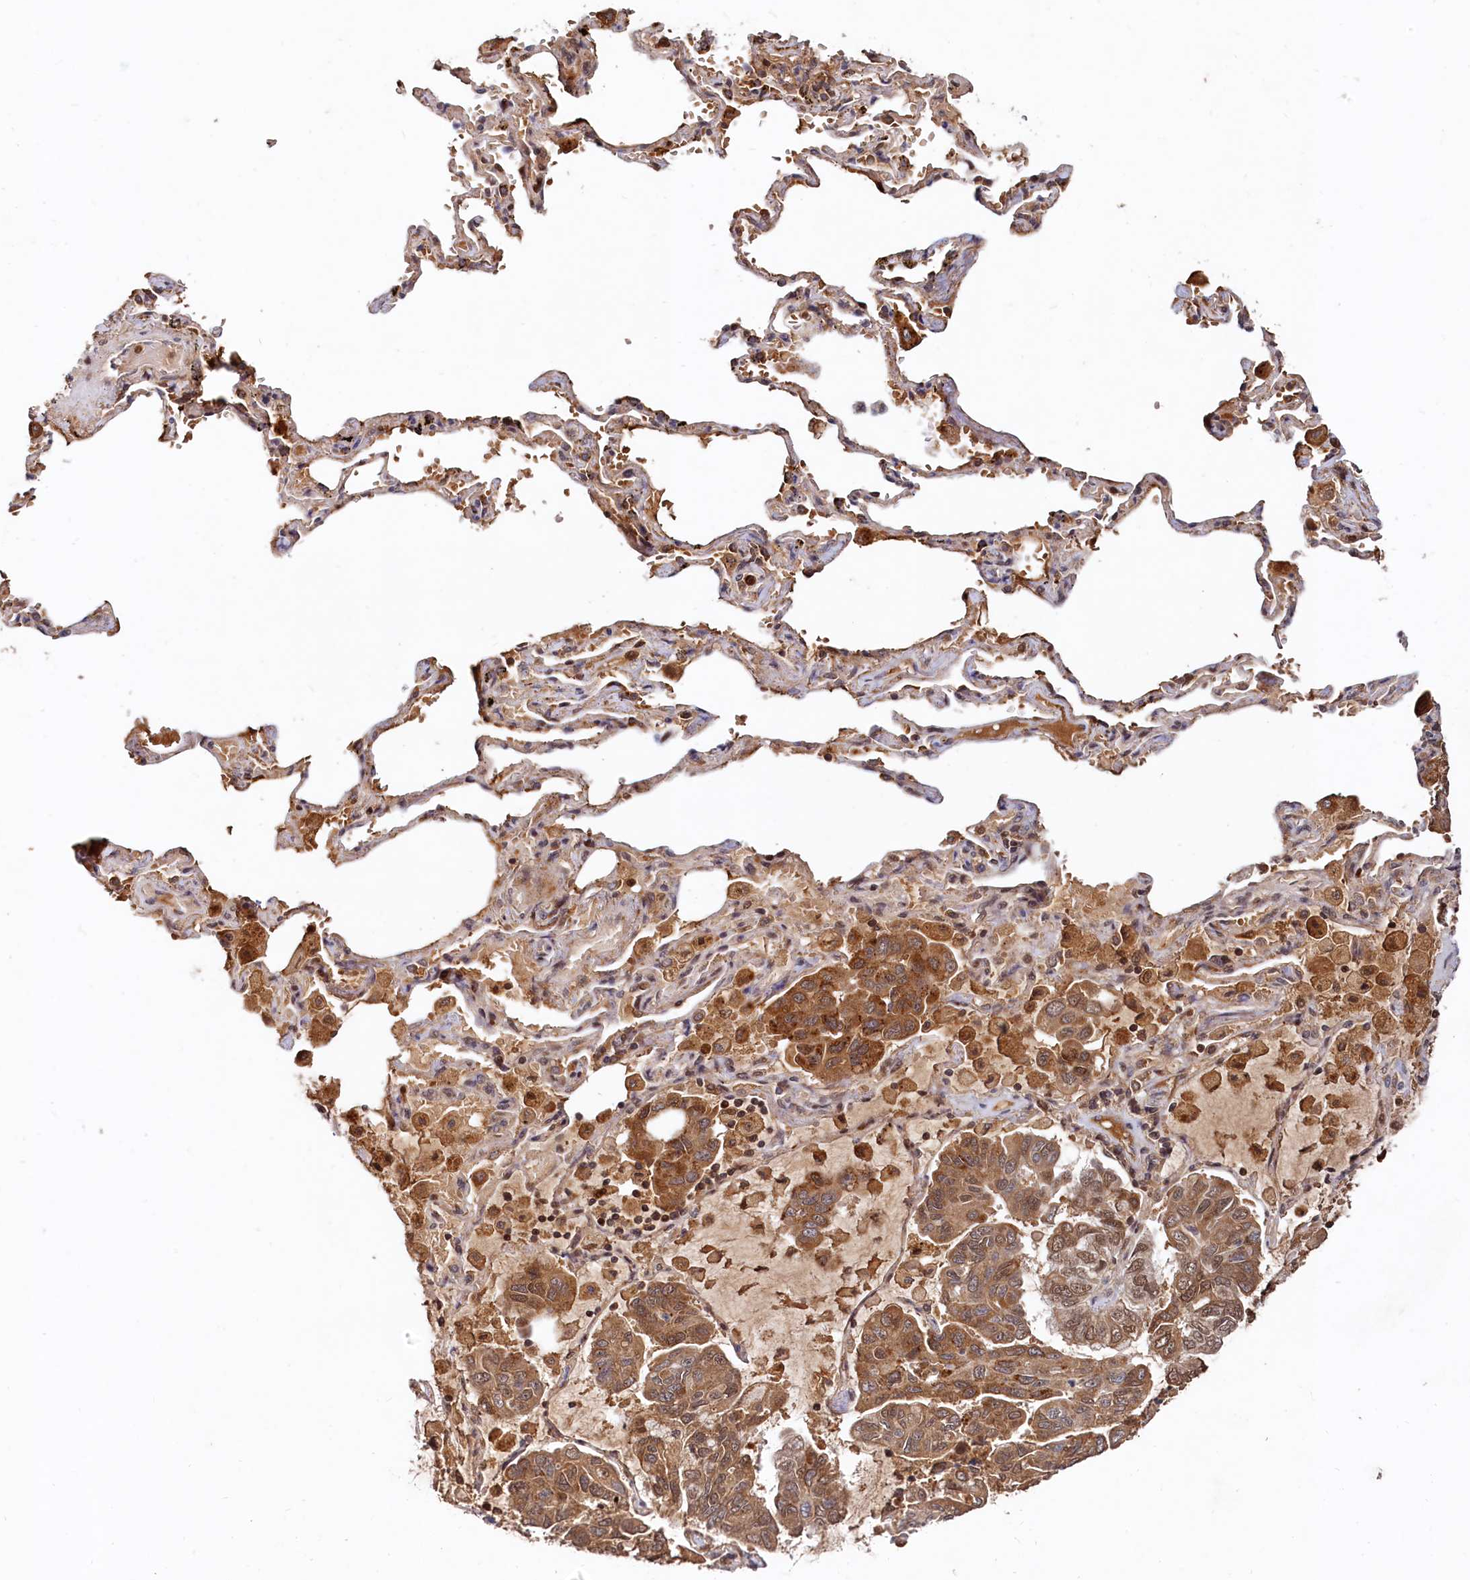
{"staining": {"intensity": "moderate", "quantity": ">75%", "location": "cytoplasmic/membranous"}, "tissue": "lung cancer", "cell_type": "Tumor cells", "image_type": "cancer", "snomed": [{"axis": "morphology", "description": "Adenocarcinoma, NOS"}, {"axis": "topography", "description": "Lung"}], "caption": "IHC image of neoplastic tissue: lung adenocarcinoma stained using immunohistochemistry demonstrates medium levels of moderate protein expression localized specifically in the cytoplasmic/membranous of tumor cells, appearing as a cytoplasmic/membranous brown color.", "gene": "TRAPPC4", "patient": {"sex": "male", "age": 64}}